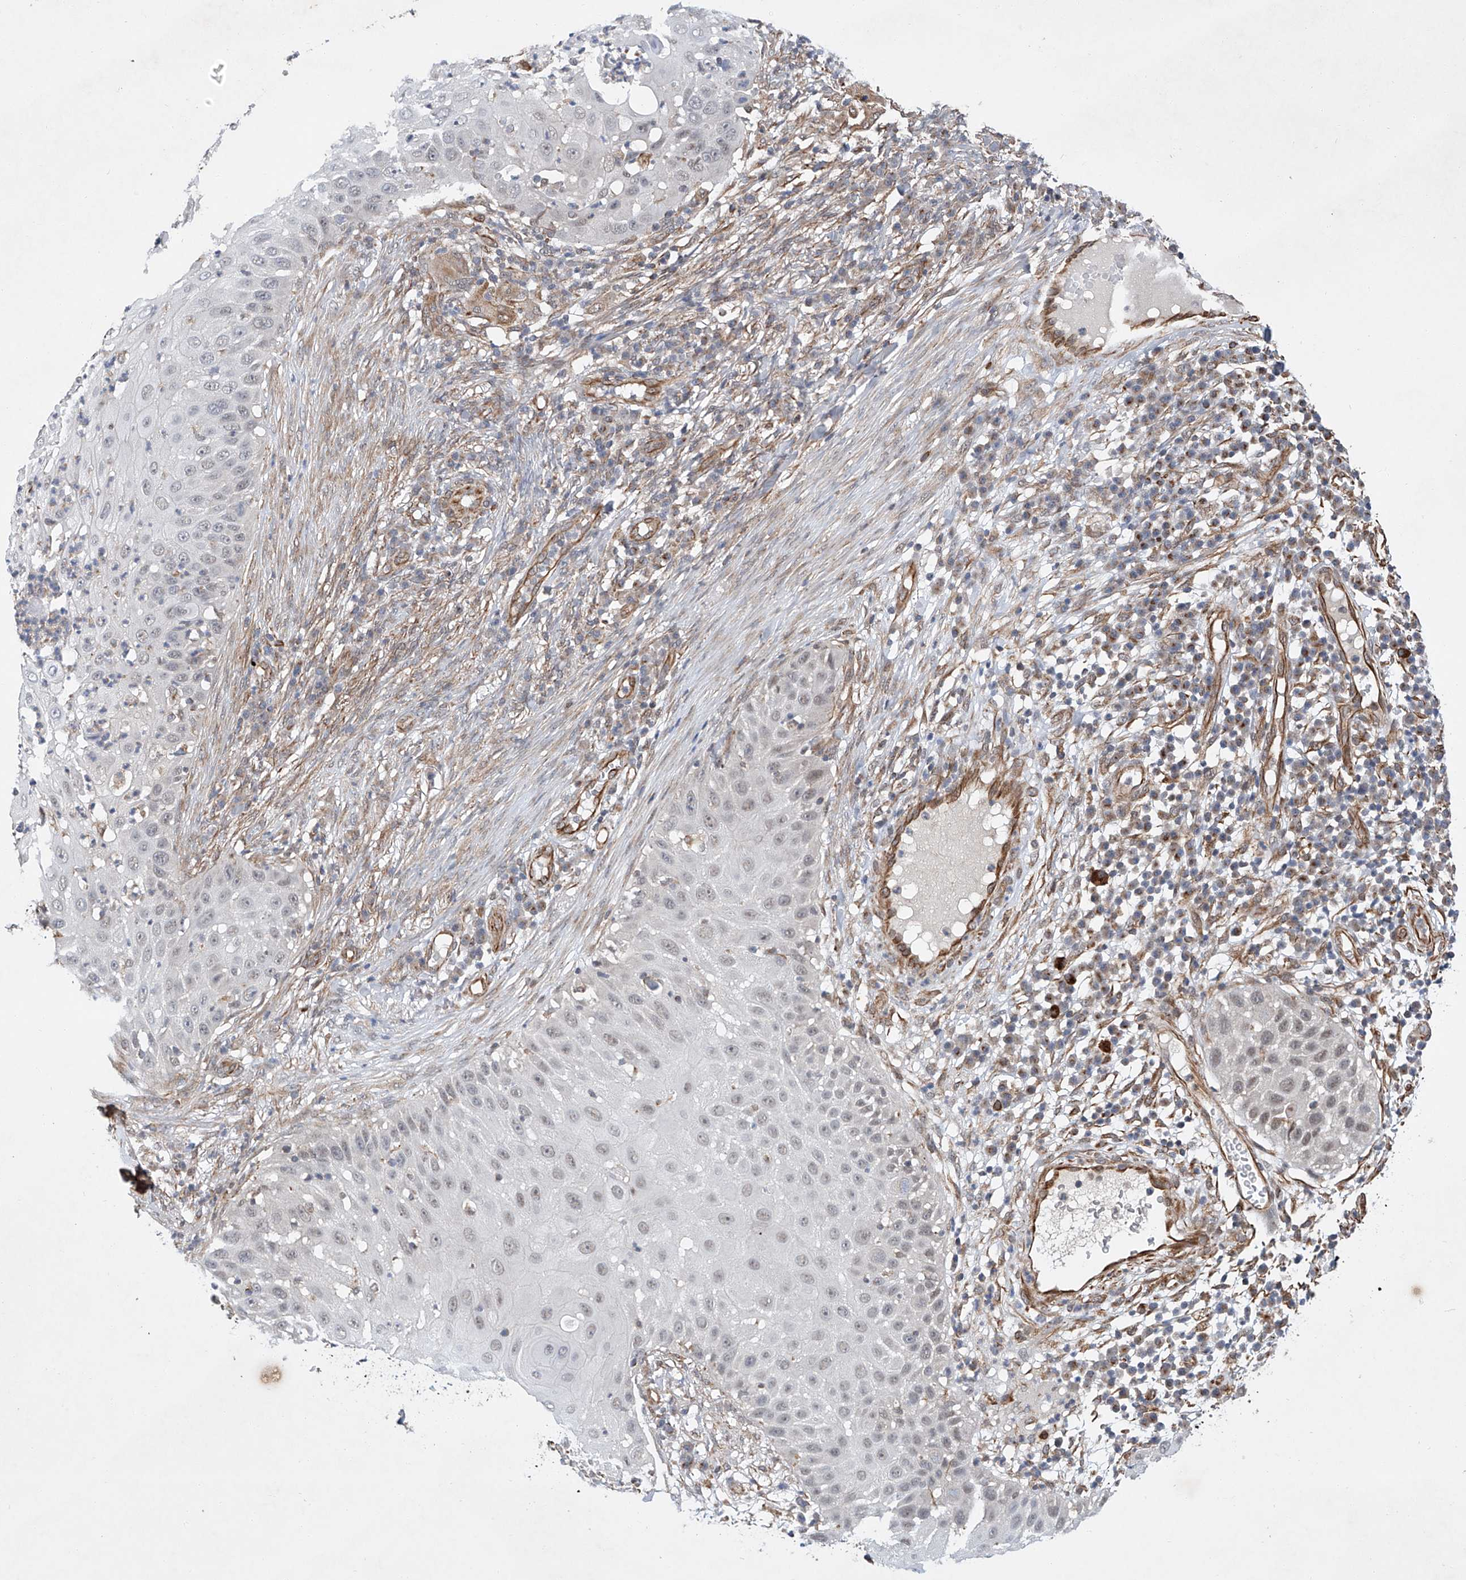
{"staining": {"intensity": "negative", "quantity": "none", "location": "none"}, "tissue": "skin cancer", "cell_type": "Tumor cells", "image_type": "cancer", "snomed": [{"axis": "morphology", "description": "Squamous cell carcinoma, NOS"}, {"axis": "topography", "description": "Skin"}], "caption": "The photomicrograph displays no staining of tumor cells in skin cancer (squamous cell carcinoma).", "gene": "AMD1", "patient": {"sex": "female", "age": 44}}